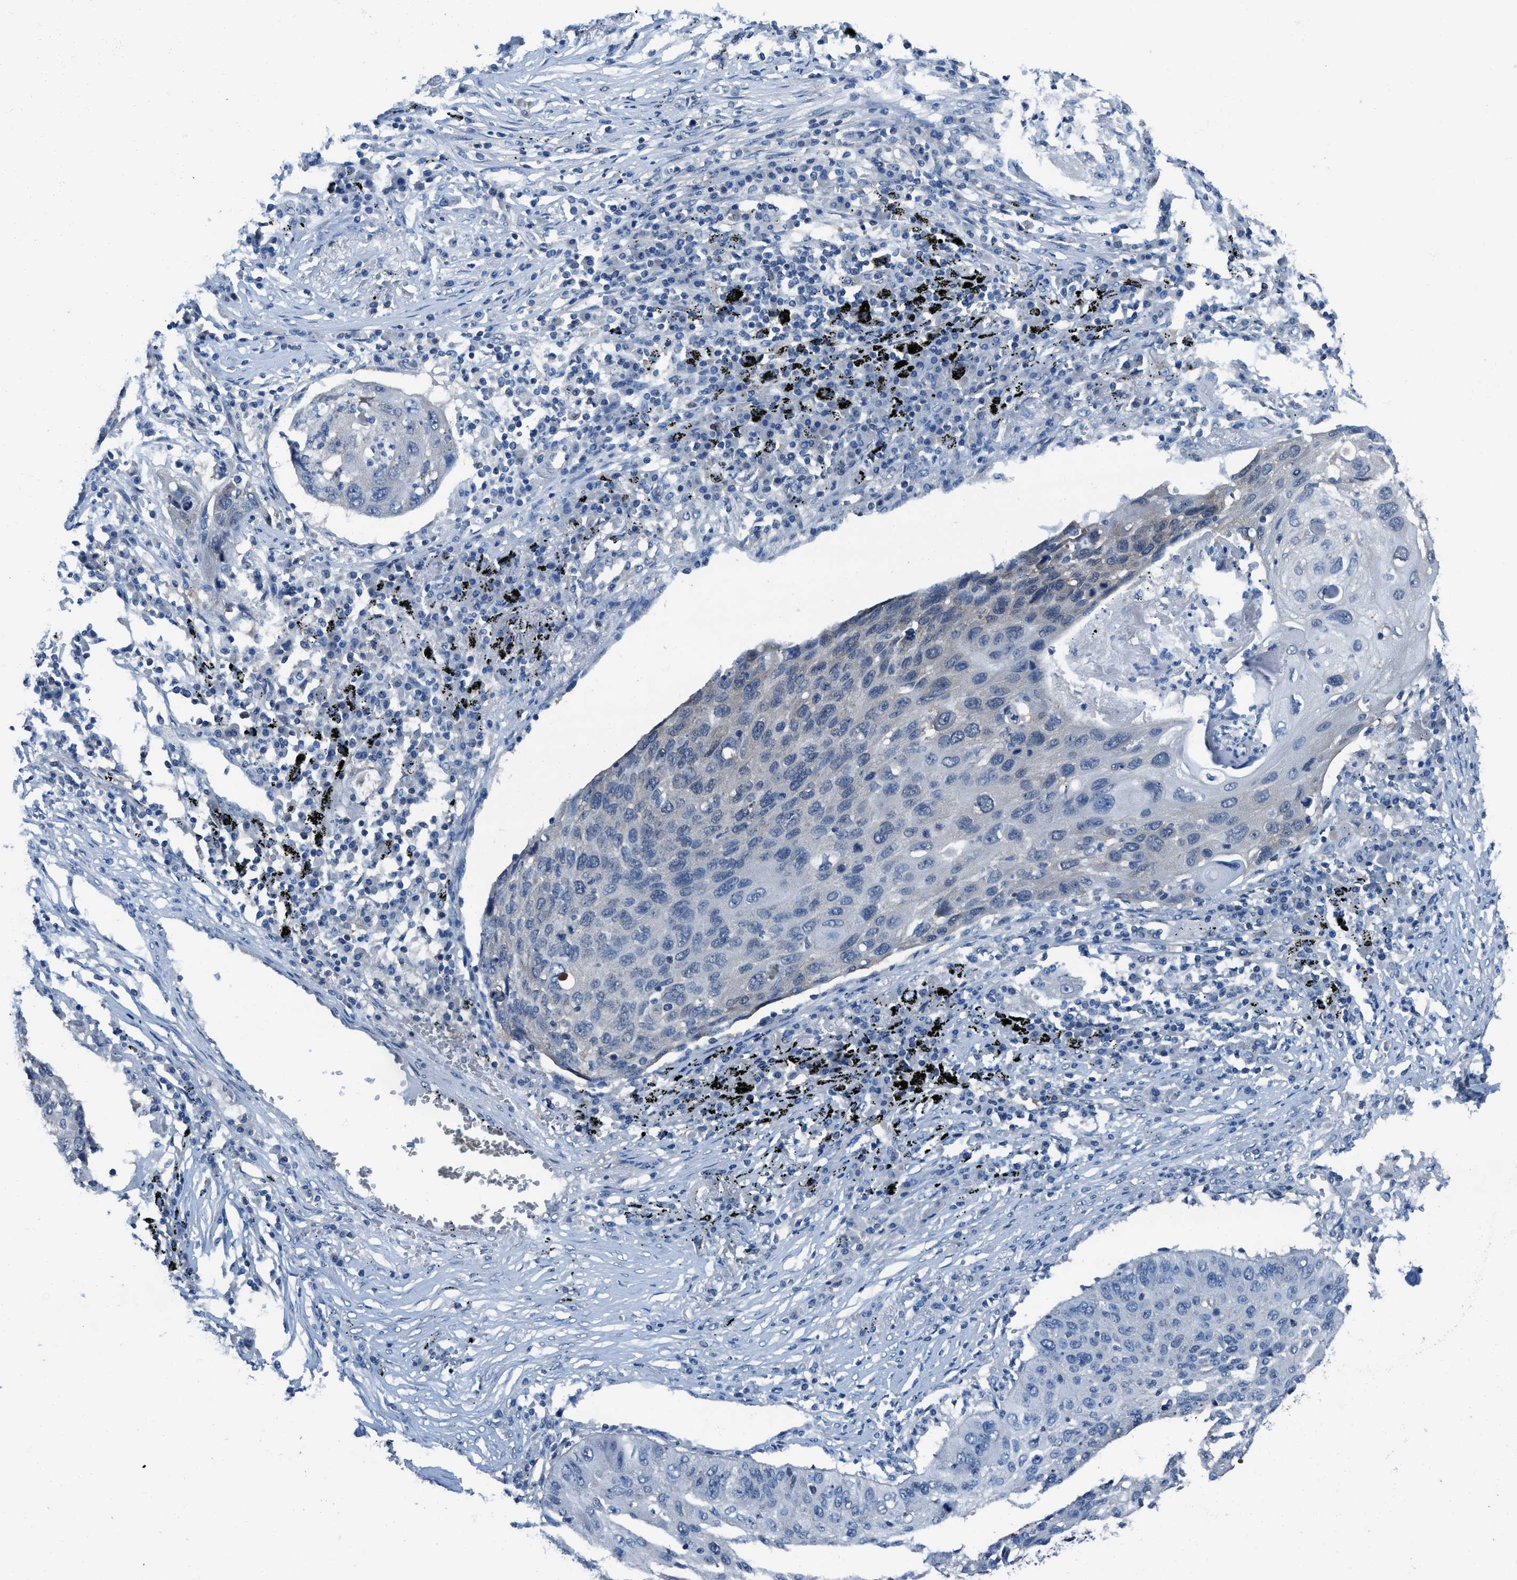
{"staining": {"intensity": "negative", "quantity": "none", "location": "none"}, "tissue": "lung cancer", "cell_type": "Tumor cells", "image_type": "cancer", "snomed": [{"axis": "morphology", "description": "Squamous cell carcinoma, NOS"}, {"axis": "topography", "description": "Lung"}], "caption": "The histopathology image reveals no significant expression in tumor cells of lung cancer (squamous cell carcinoma).", "gene": "NUDT5", "patient": {"sex": "female", "age": 63}}